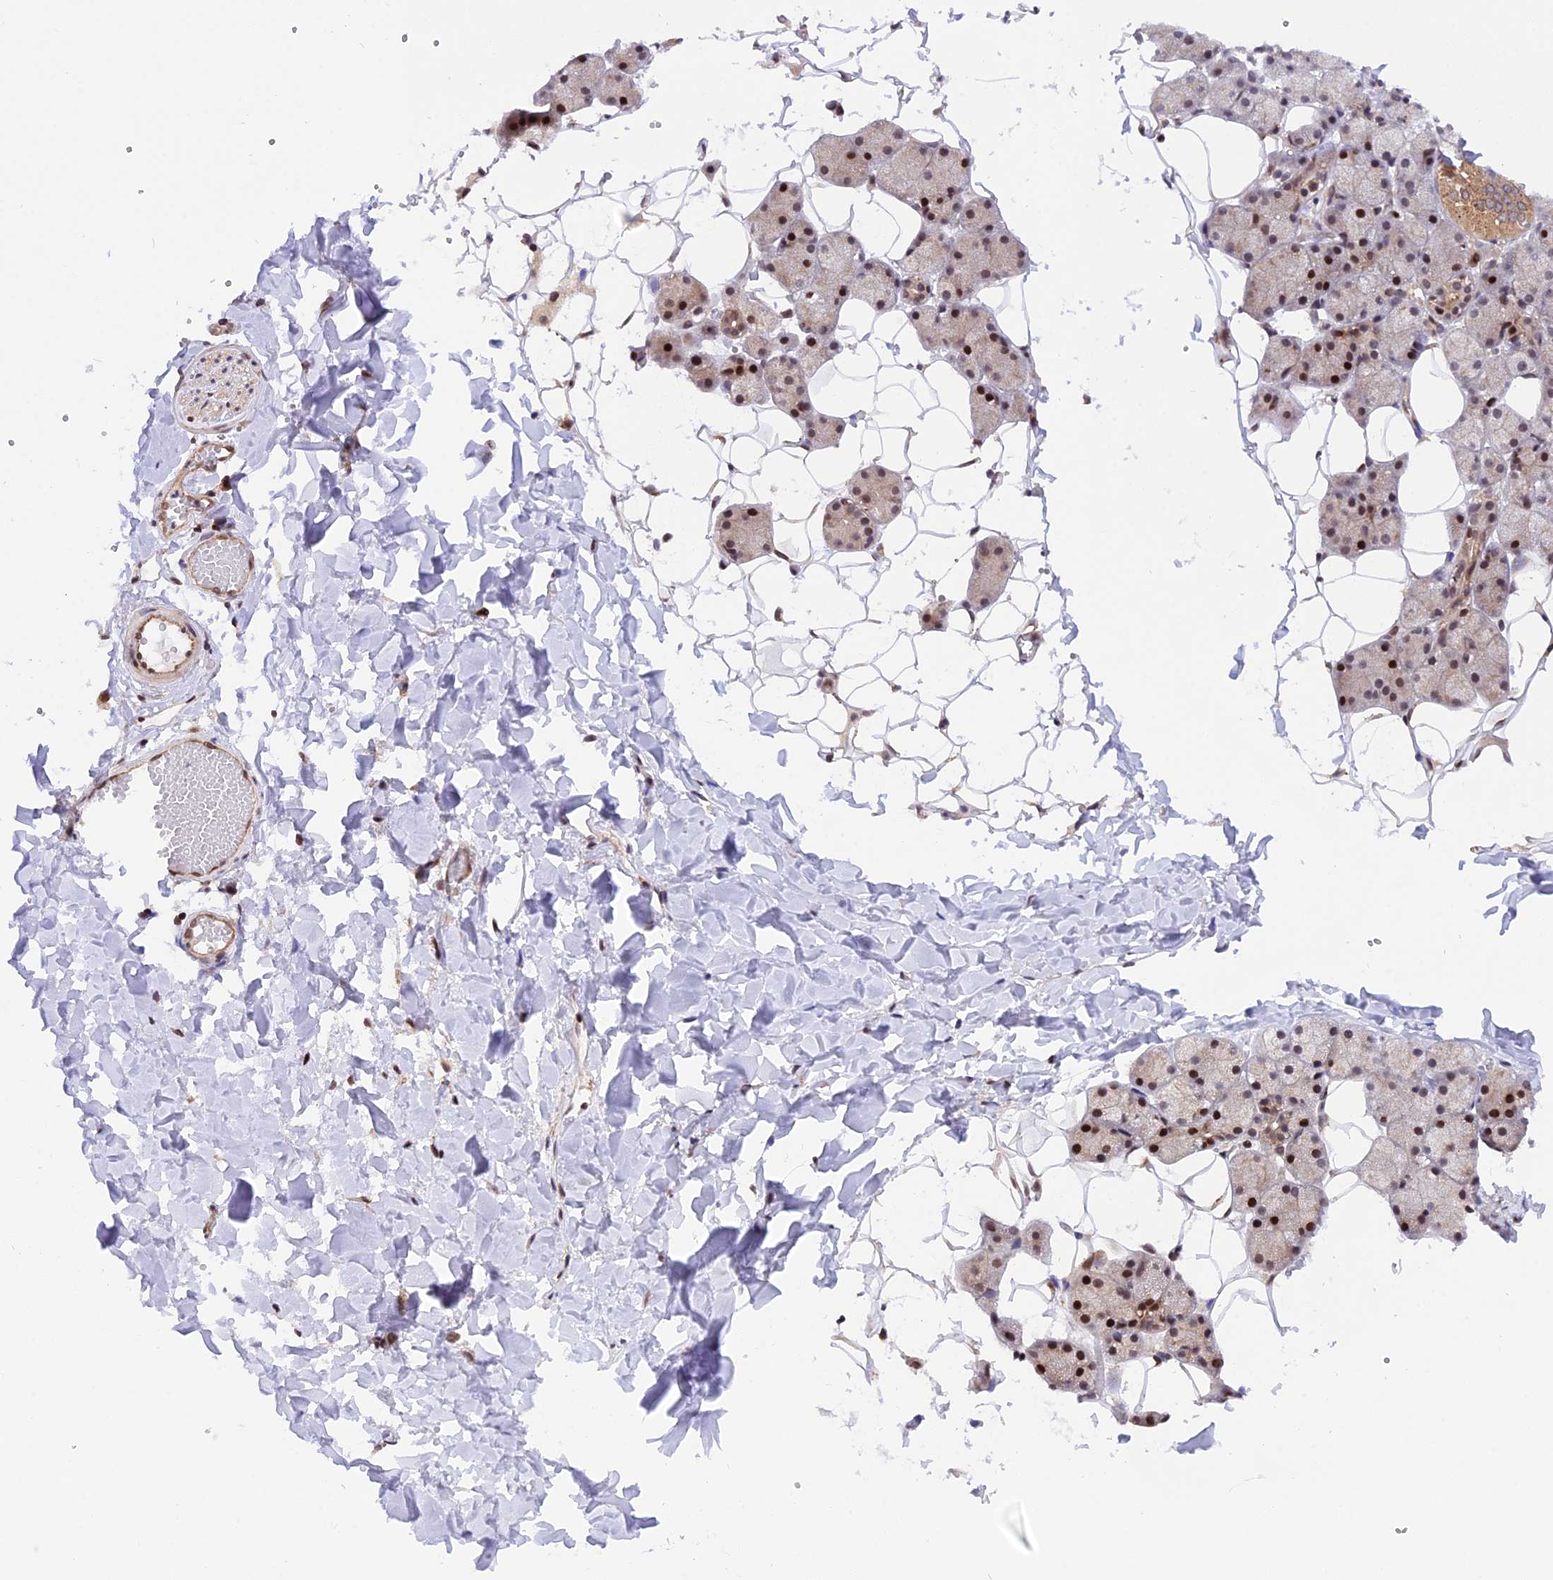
{"staining": {"intensity": "moderate", "quantity": "25%-75%", "location": "cytoplasmic/membranous,nuclear"}, "tissue": "salivary gland", "cell_type": "Glandular cells", "image_type": "normal", "snomed": [{"axis": "morphology", "description": "Normal tissue, NOS"}, {"axis": "topography", "description": "Salivary gland"}], "caption": "Immunohistochemistry (IHC) staining of unremarkable salivary gland, which shows medium levels of moderate cytoplasmic/membranous,nuclear expression in approximately 25%-75% of glandular cells indicating moderate cytoplasmic/membranous,nuclear protein staining. The staining was performed using DAB (3,3'-diaminobenzidine) (brown) for protein detection and nuclei were counterstained in hematoxylin (blue).", "gene": "SAMD4A", "patient": {"sex": "female", "age": 33}}